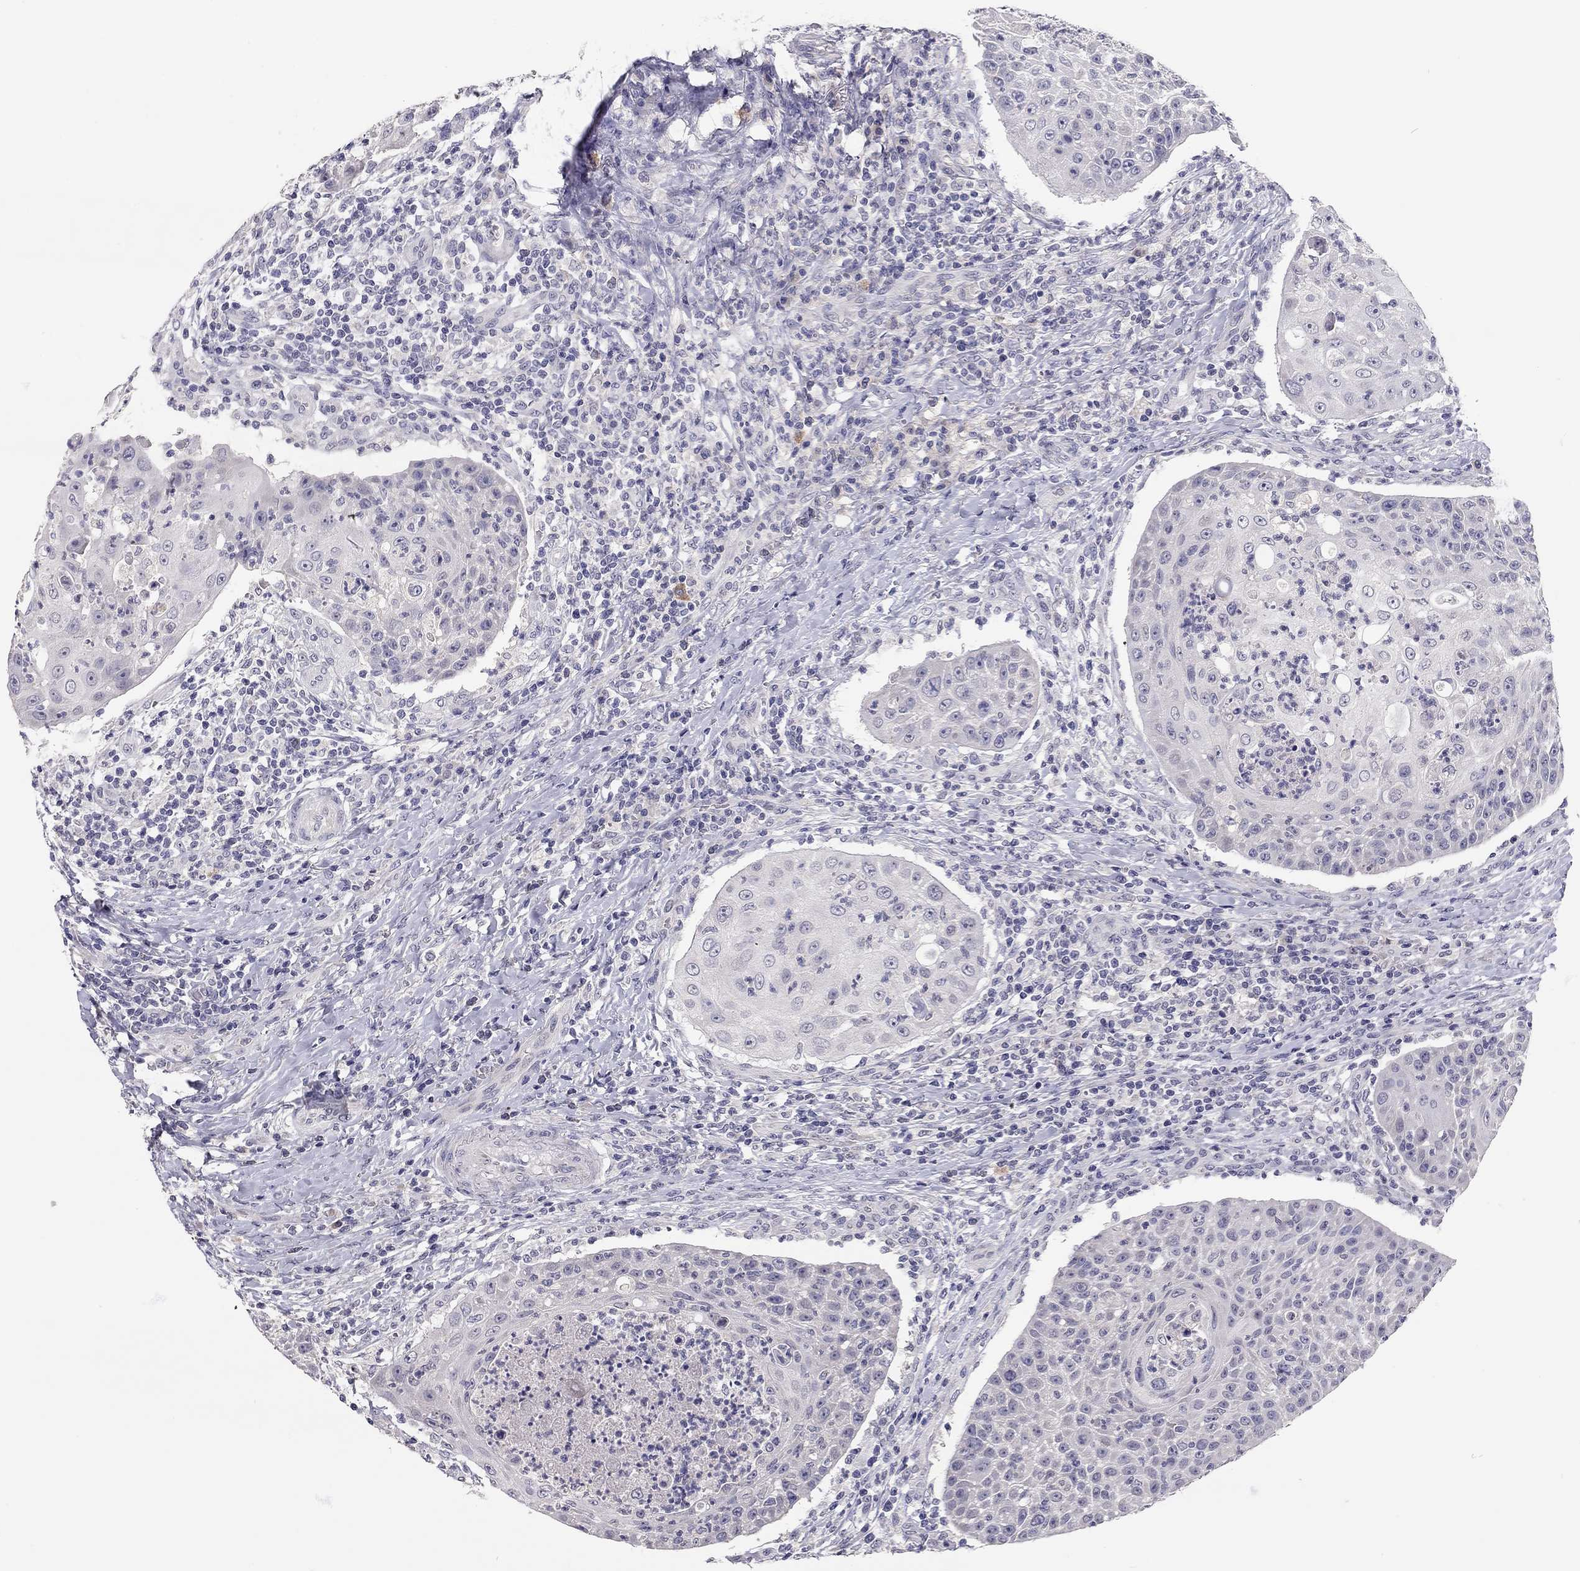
{"staining": {"intensity": "negative", "quantity": "none", "location": "none"}, "tissue": "head and neck cancer", "cell_type": "Tumor cells", "image_type": "cancer", "snomed": [{"axis": "morphology", "description": "Squamous cell carcinoma, NOS"}, {"axis": "topography", "description": "Head-Neck"}], "caption": "Immunohistochemistry micrograph of human head and neck cancer (squamous cell carcinoma) stained for a protein (brown), which shows no expression in tumor cells. (Stains: DAB (3,3'-diaminobenzidine) immunohistochemistry (IHC) with hematoxylin counter stain, Microscopy: brightfield microscopy at high magnification).", "gene": "SCARB1", "patient": {"sex": "male", "age": 69}}